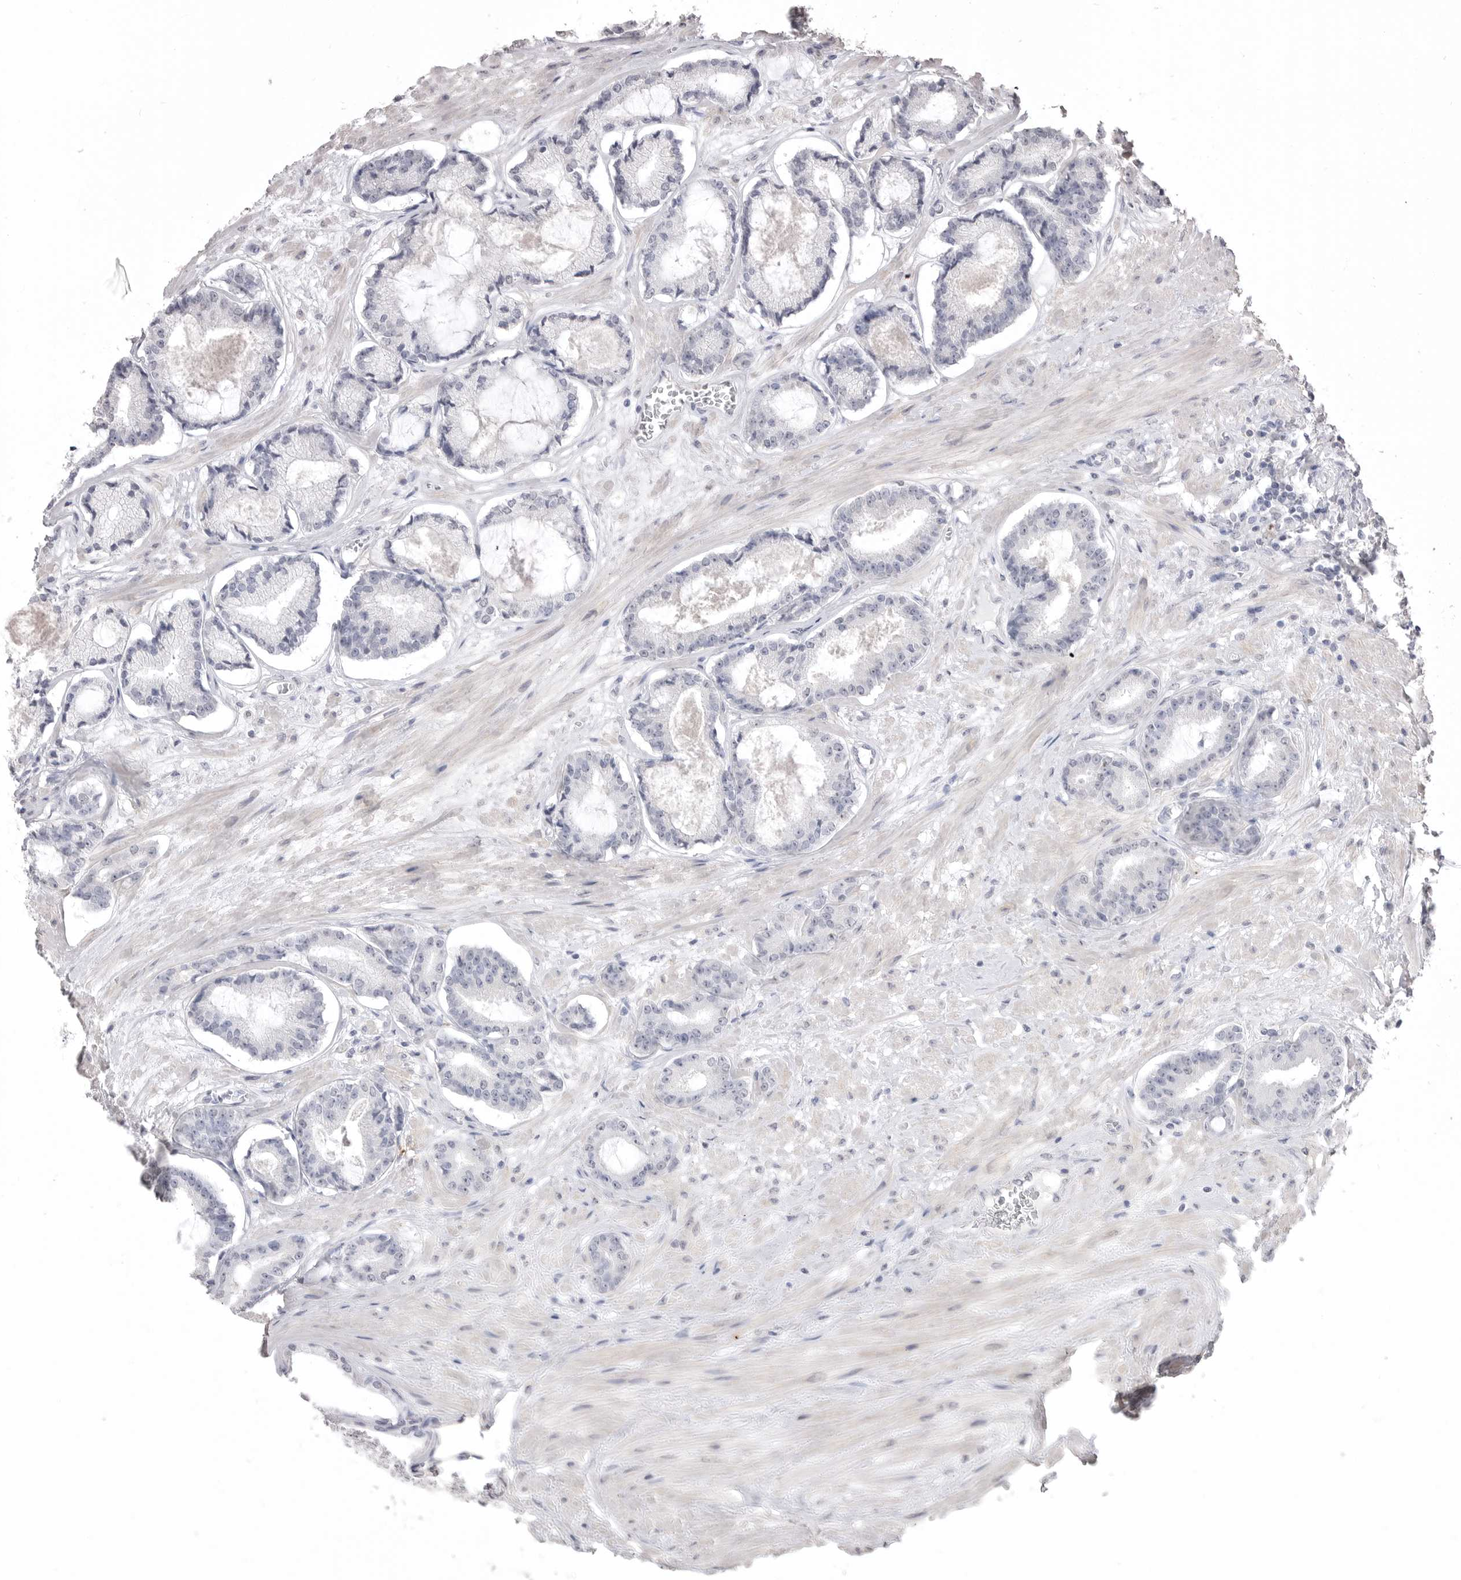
{"staining": {"intensity": "negative", "quantity": "none", "location": "none"}, "tissue": "prostate cancer", "cell_type": "Tumor cells", "image_type": "cancer", "snomed": [{"axis": "morphology", "description": "Adenocarcinoma, Low grade"}, {"axis": "topography", "description": "Prostate"}], "caption": "There is no significant expression in tumor cells of prostate adenocarcinoma (low-grade).", "gene": "ICAM5", "patient": {"sex": "male", "age": 60}}